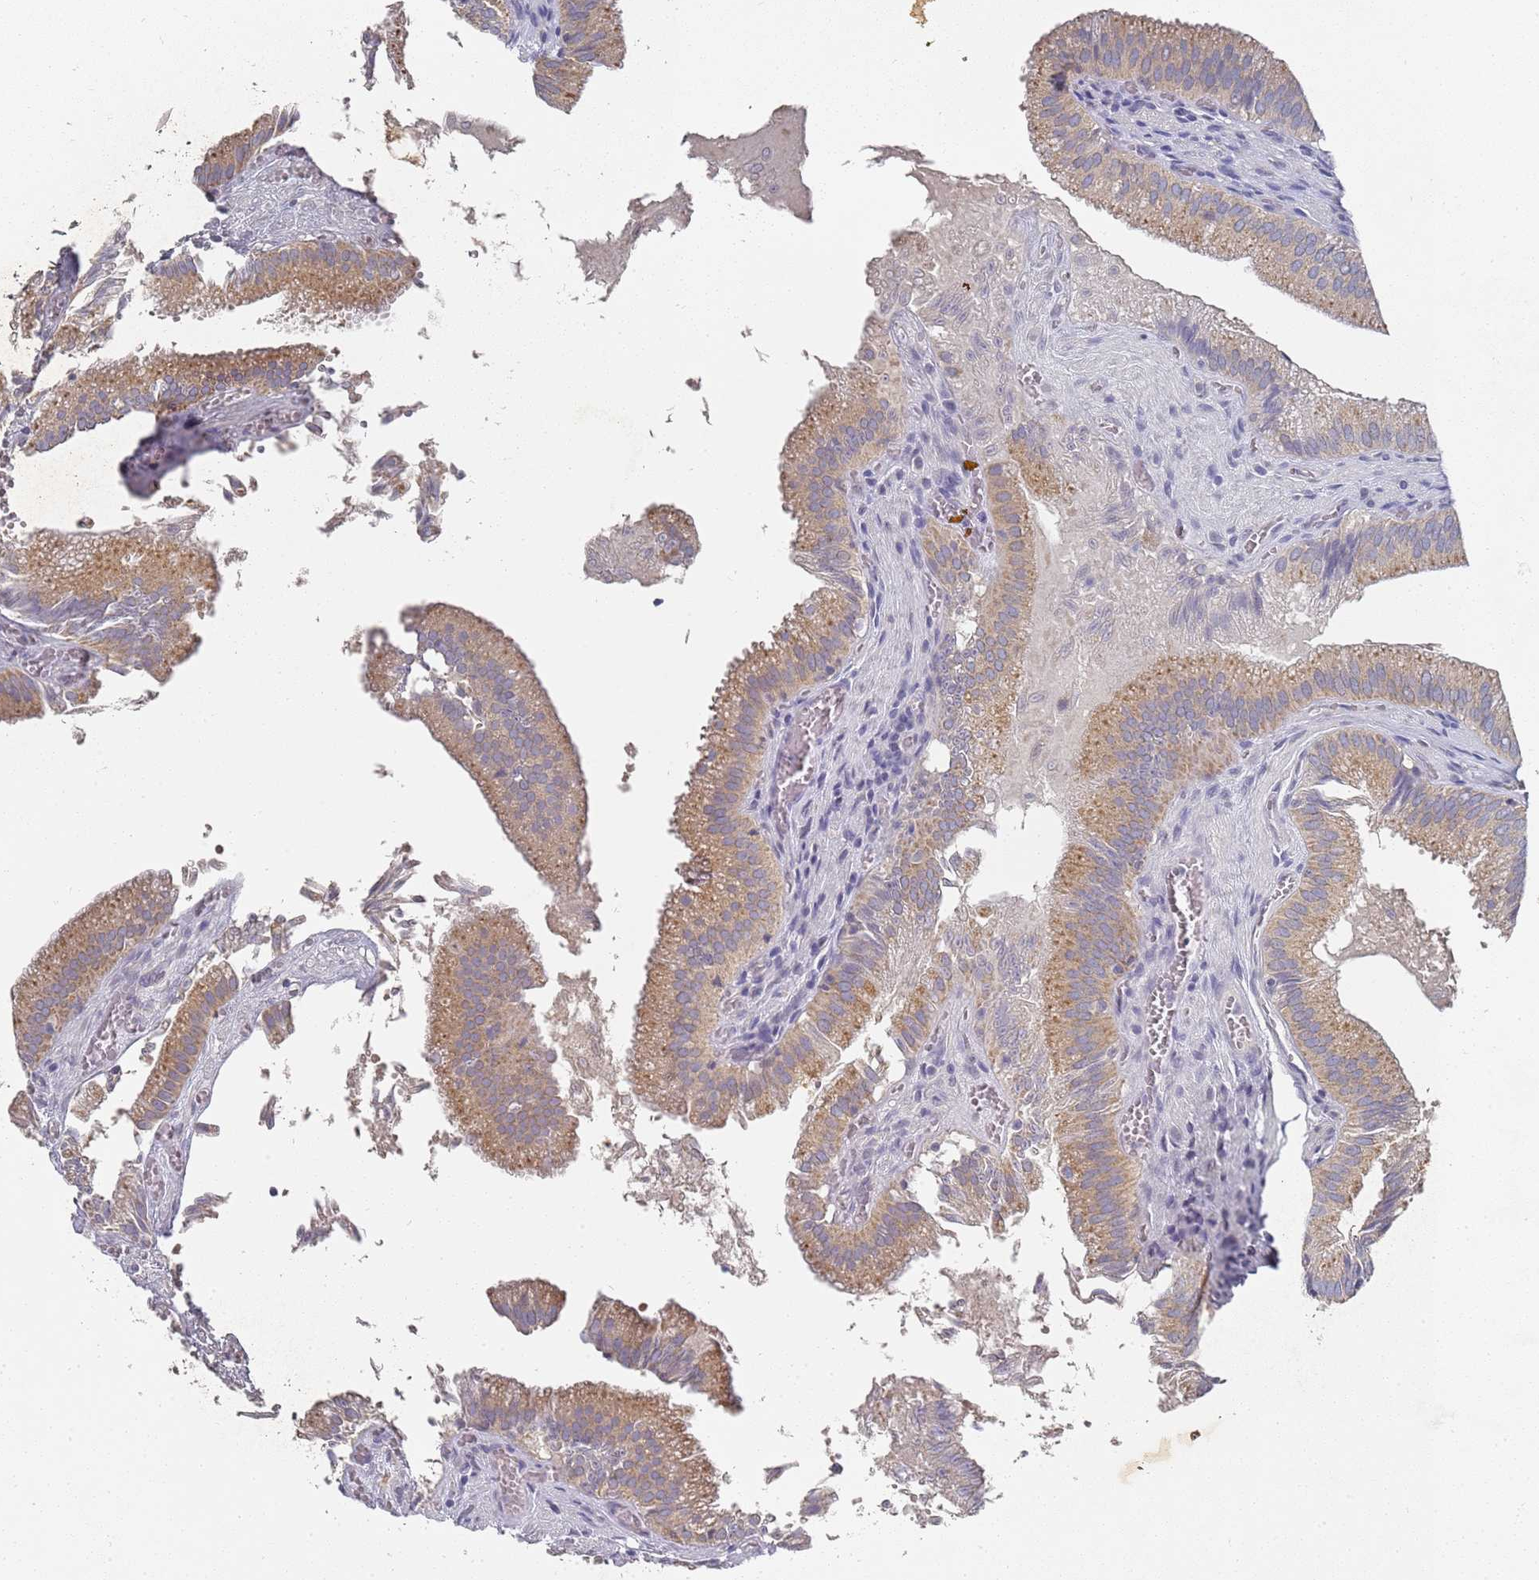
{"staining": {"intensity": "moderate", "quantity": ">75%", "location": "cytoplasmic/membranous"}, "tissue": "gallbladder", "cell_type": "Glandular cells", "image_type": "normal", "snomed": [{"axis": "morphology", "description": "Normal tissue, NOS"}, {"axis": "topography", "description": "Gallbladder"}, {"axis": "topography", "description": "Peripheral nerve tissue"}], "caption": "Immunohistochemical staining of normal human gallbladder shows medium levels of moderate cytoplasmic/membranous positivity in approximately >75% of glandular cells. (Stains: DAB (3,3'-diaminobenzidine) in brown, nuclei in blue, Microscopy: brightfield microscopy at high magnification).", "gene": "NPEPPS", "patient": {"sex": "male", "age": 17}}